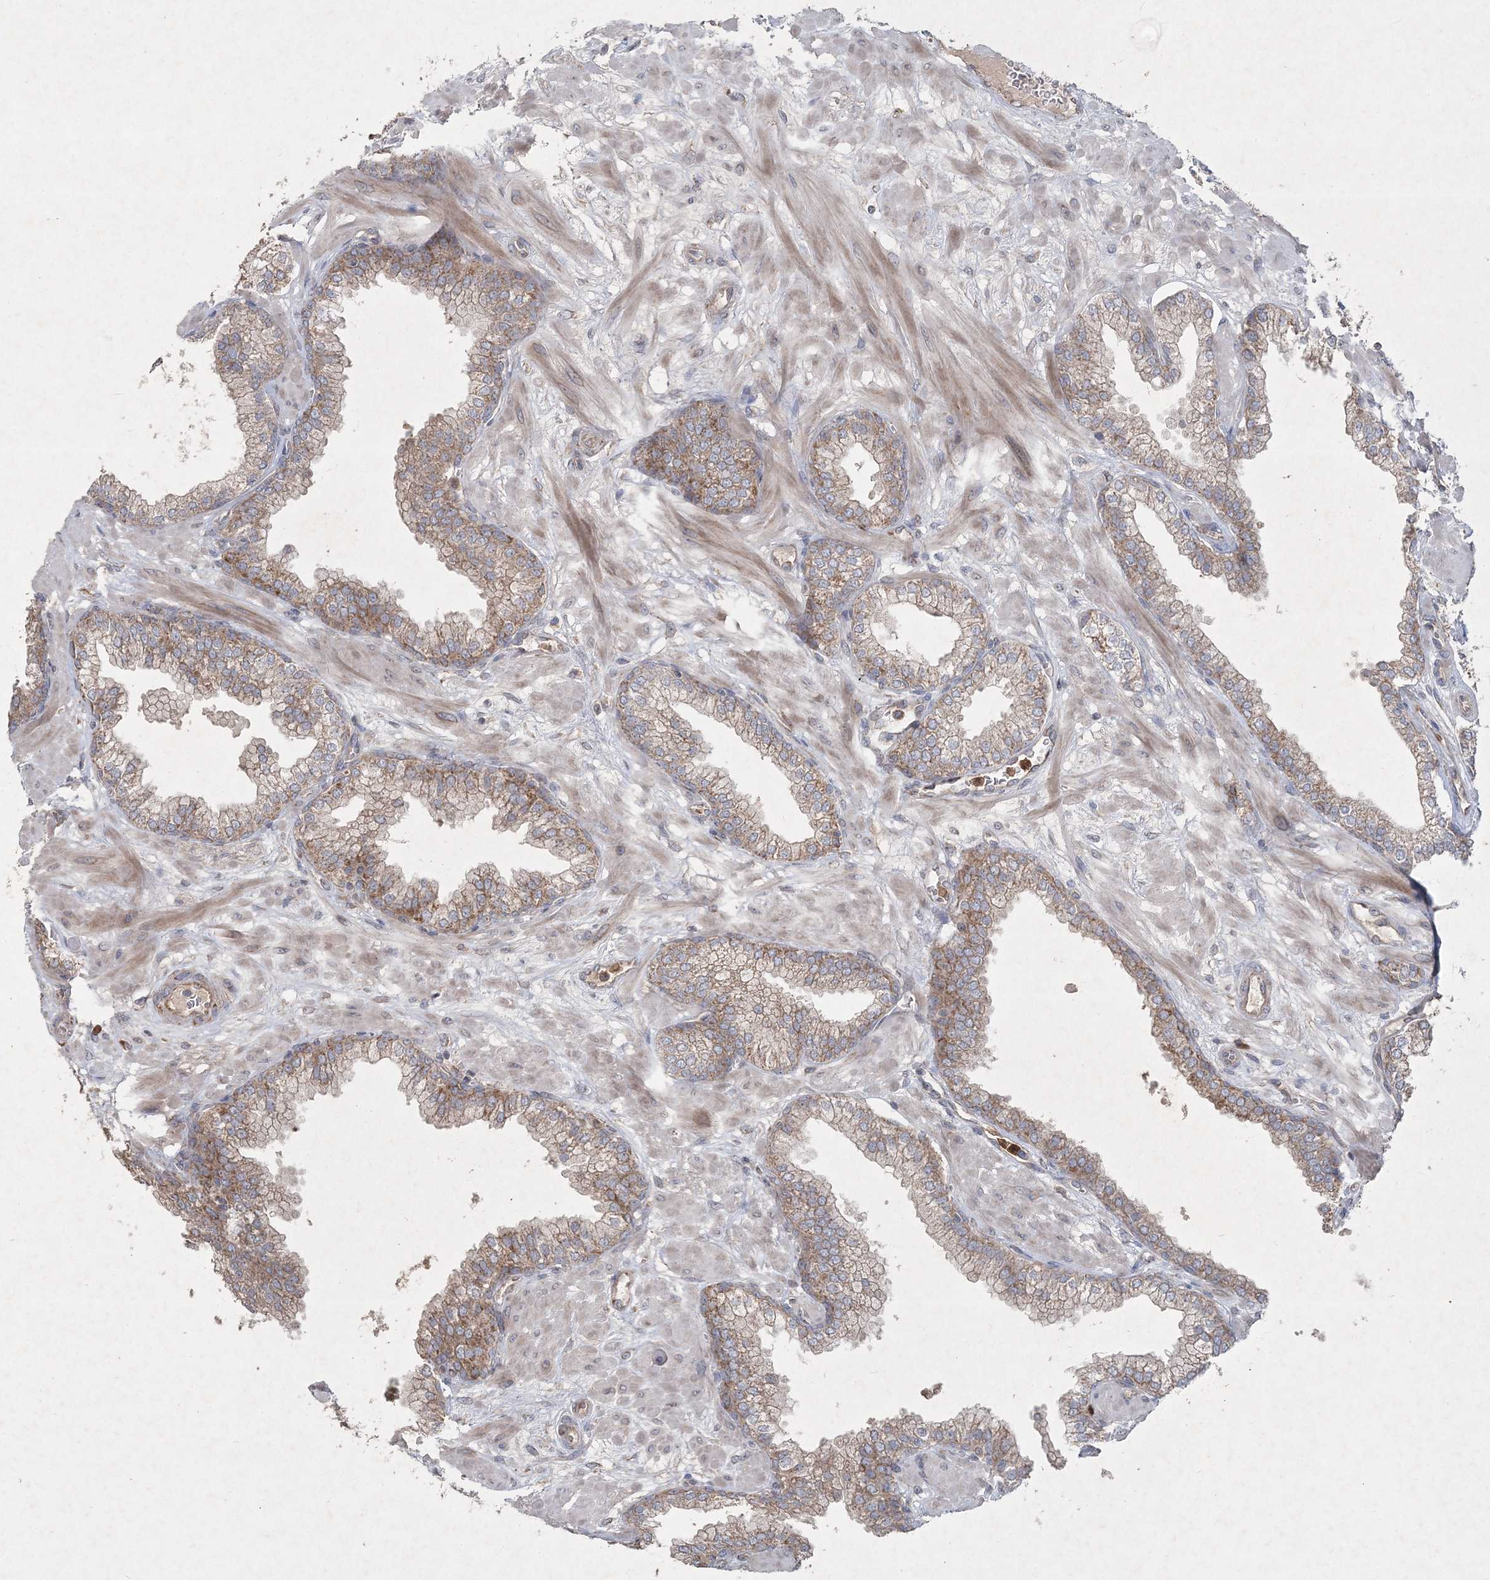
{"staining": {"intensity": "strong", "quantity": "25%-75%", "location": "cytoplasmic/membranous"}, "tissue": "prostate", "cell_type": "Glandular cells", "image_type": "normal", "snomed": [{"axis": "morphology", "description": "Normal tissue, NOS"}, {"axis": "morphology", "description": "Urothelial carcinoma, Low grade"}, {"axis": "topography", "description": "Urinary bladder"}, {"axis": "topography", "description": "Prostate"}], "caption": "Approximately 25%-75% of glandular cells in normal prostate show strong cytoplasmic/membranous protein staining as visualized by brown immunohistochemical staining.", "gene": "LRPPRC", "patient": {"sex": "male", "age": 60}}